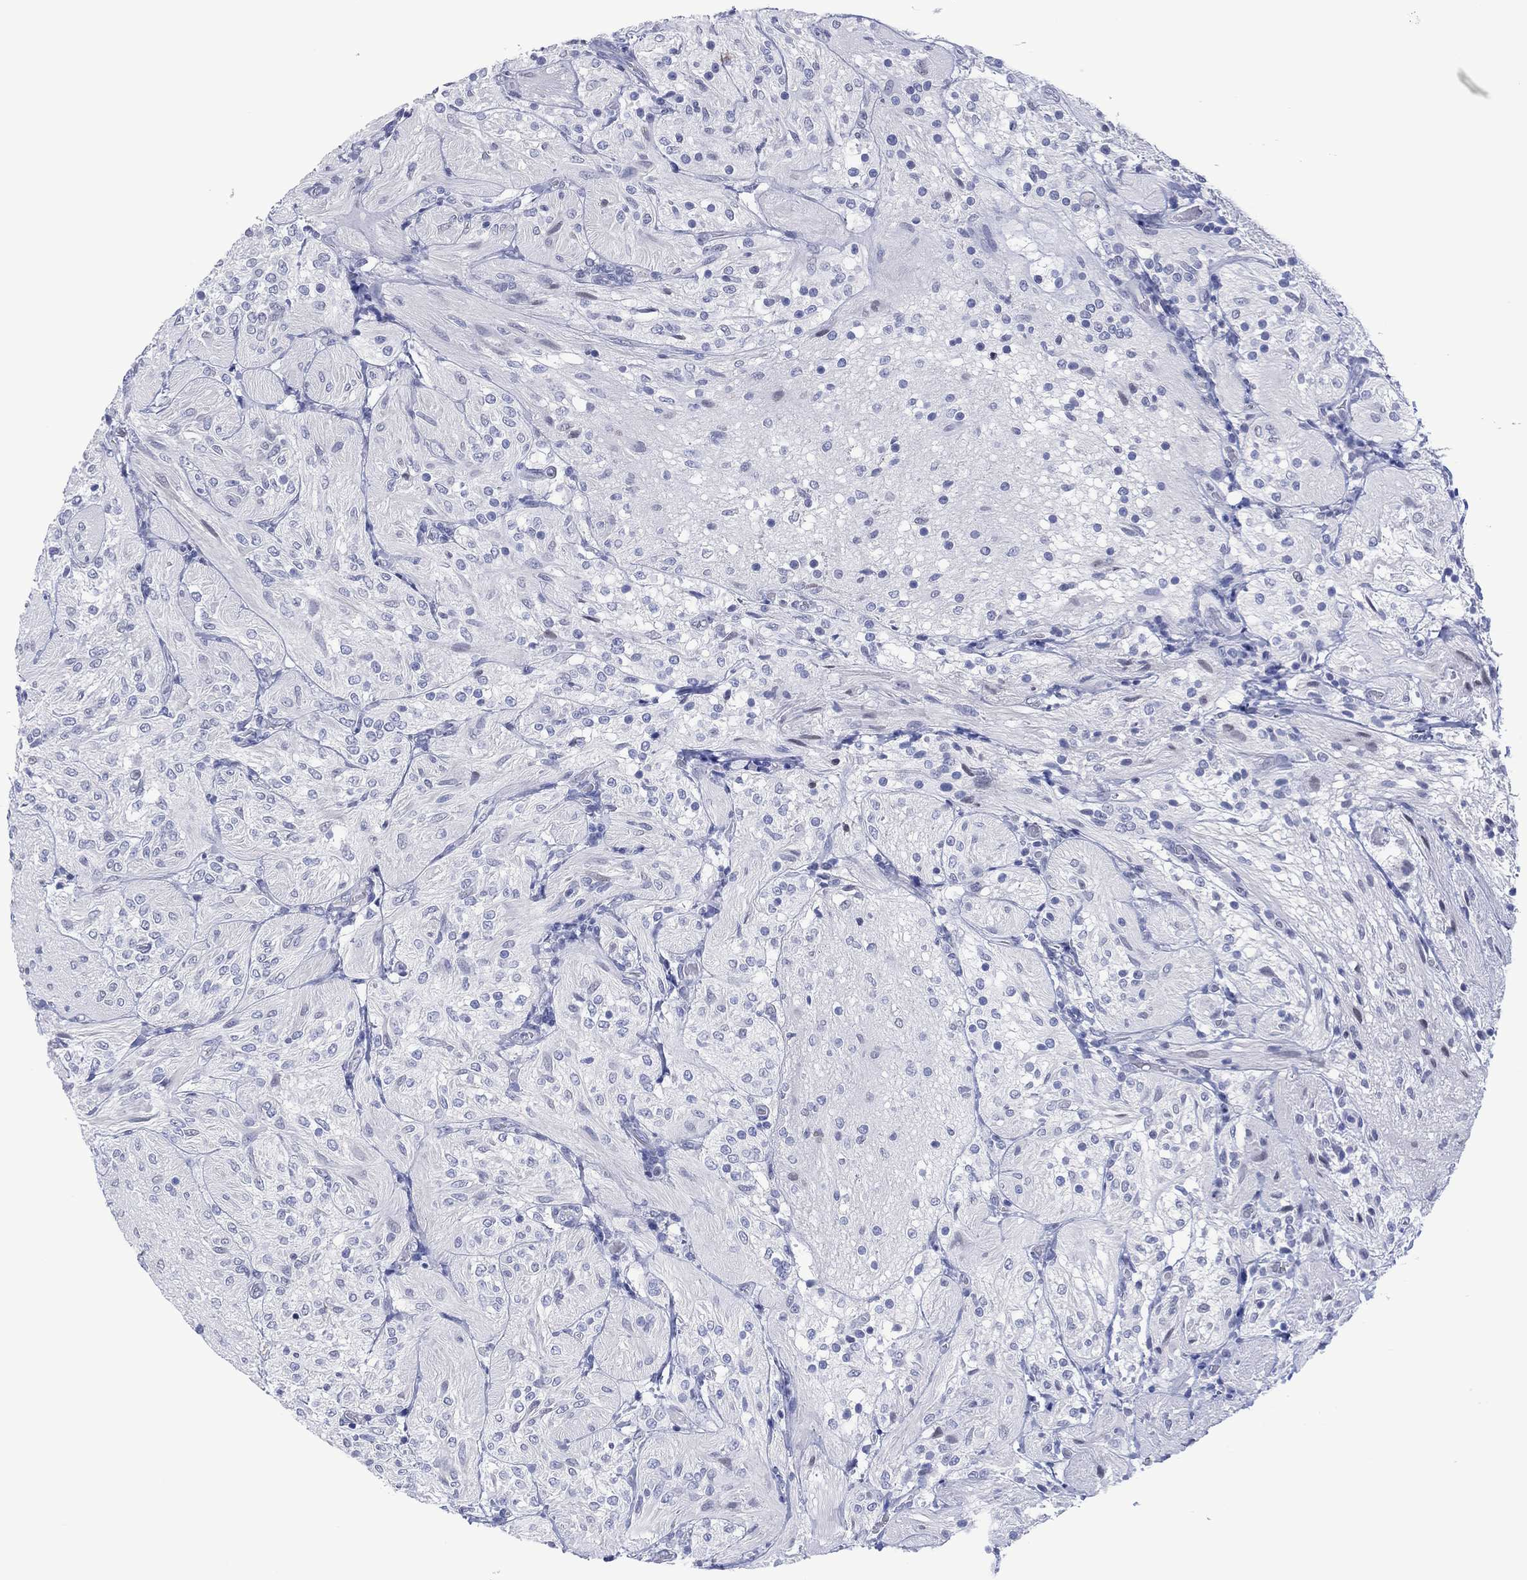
{"staining": {"intensity": "negative", "quantity": "none", "location": "none"}, "tissue": "glioma", "cell_type": "Tumor cells", "image_type": "cancer", "snomed": [{"axis": "morphology", "description": "Glioma, malignant, Low grade"}, {"axis": "topography", "description": "Brain"}], "caption": "Immunohistochemistry (IHC) of low-grade glioma (malignant) reveals no expression in tumor cells.", "gene": "UTF1", "patient": {"sex": "male", "age": 3}}